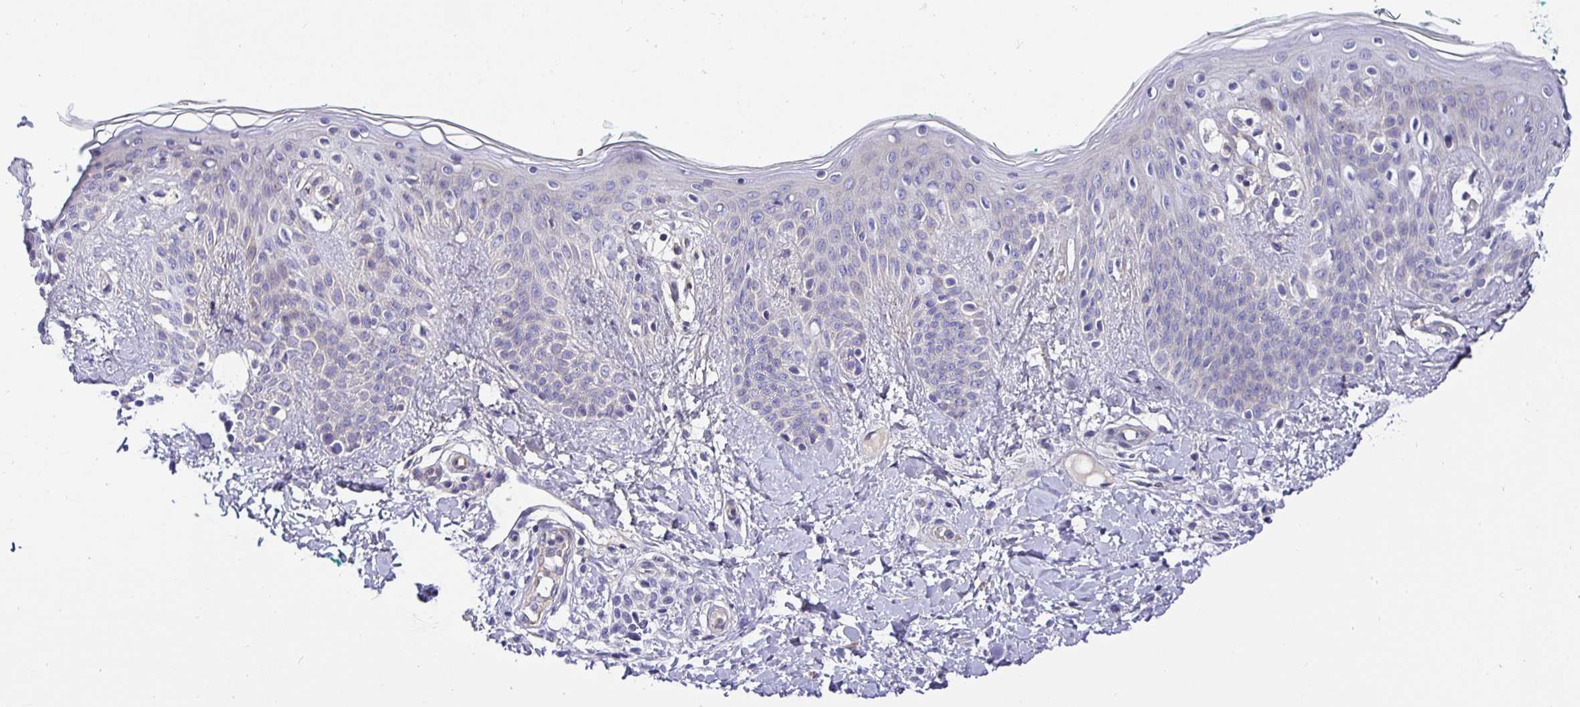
{"staining": {"intensity": "weak", "quantity": "25%-75%", "location": "cytoplasmic/membranous"}, "tissue": "skin", "cell_type": "Fibroblasts", "image_type": "normal", "snomed": [{"axis": "morphology", "description": "Normal tissue, NOS"}, {"axis": "topography", "description": "Skin"}], "caption": "Immunohistochemical staining of normal human skin reveals weak cytoplasmic/membranous protein expression in about 25%-75% of fibroblasts. The protein is stained brown, and the nuclei are stained in blue (DAB IHC with brightfield microscopy, high magnification).", "gene": "OPALIN", "patient": {"sex": "male", "age": 16}}